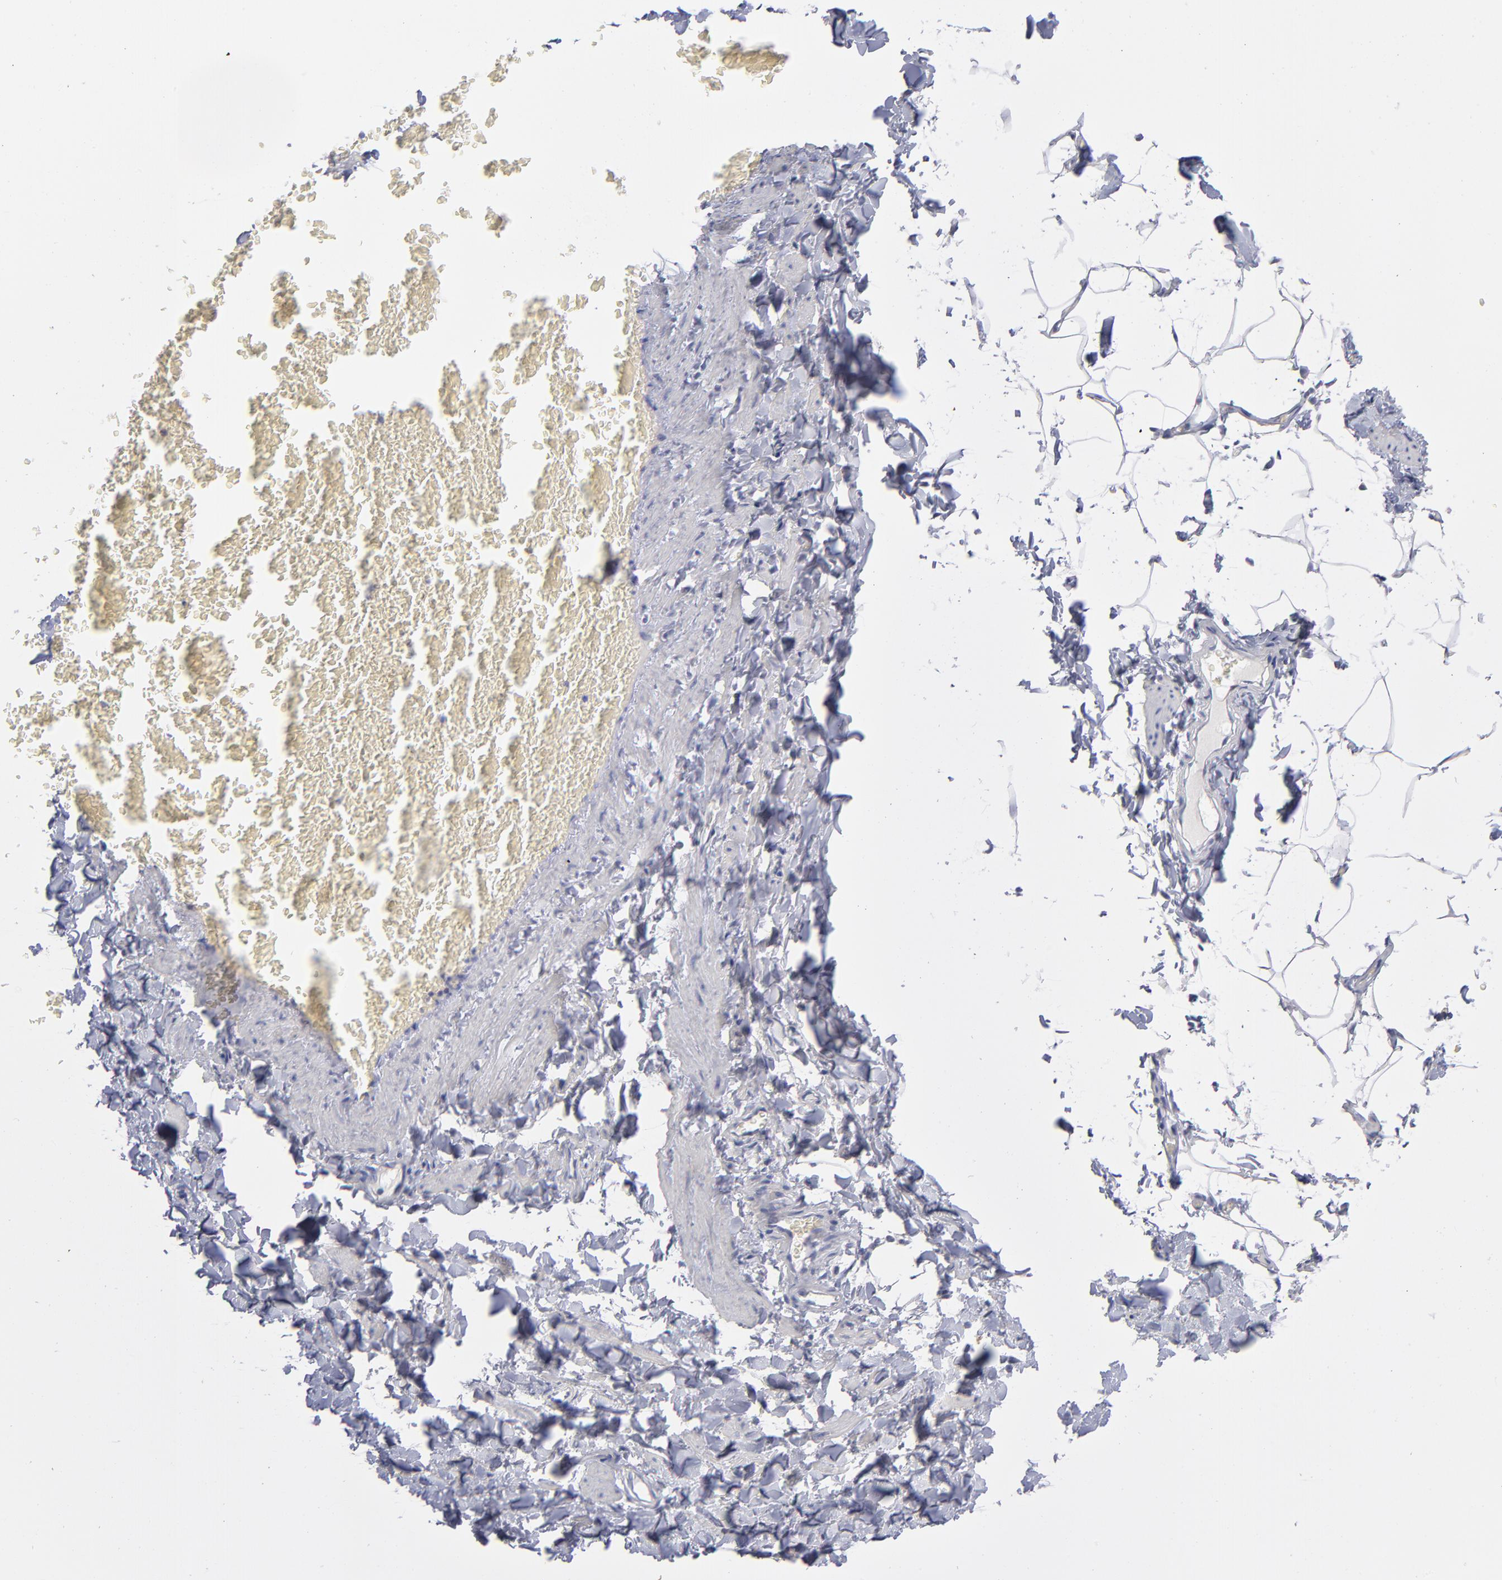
{"staining": {"intensity": "negative", "quantity": "none", "location": "none"}, "tissue": "adipose tissue", "cell_type": "Adipocytes", "image_type": "normal", "snomed": [{"axis": "morphology", "description": "Normal tissue, NOS"}, {"axis": "topography", "description": "Vascular tissue"}], "caption": "Adipose tissue stained for a protein using immunohistochemistry shows no expression adipocytes.", "gene": "MTHFD2", "patient": {"sex": "male", "age": 41}}